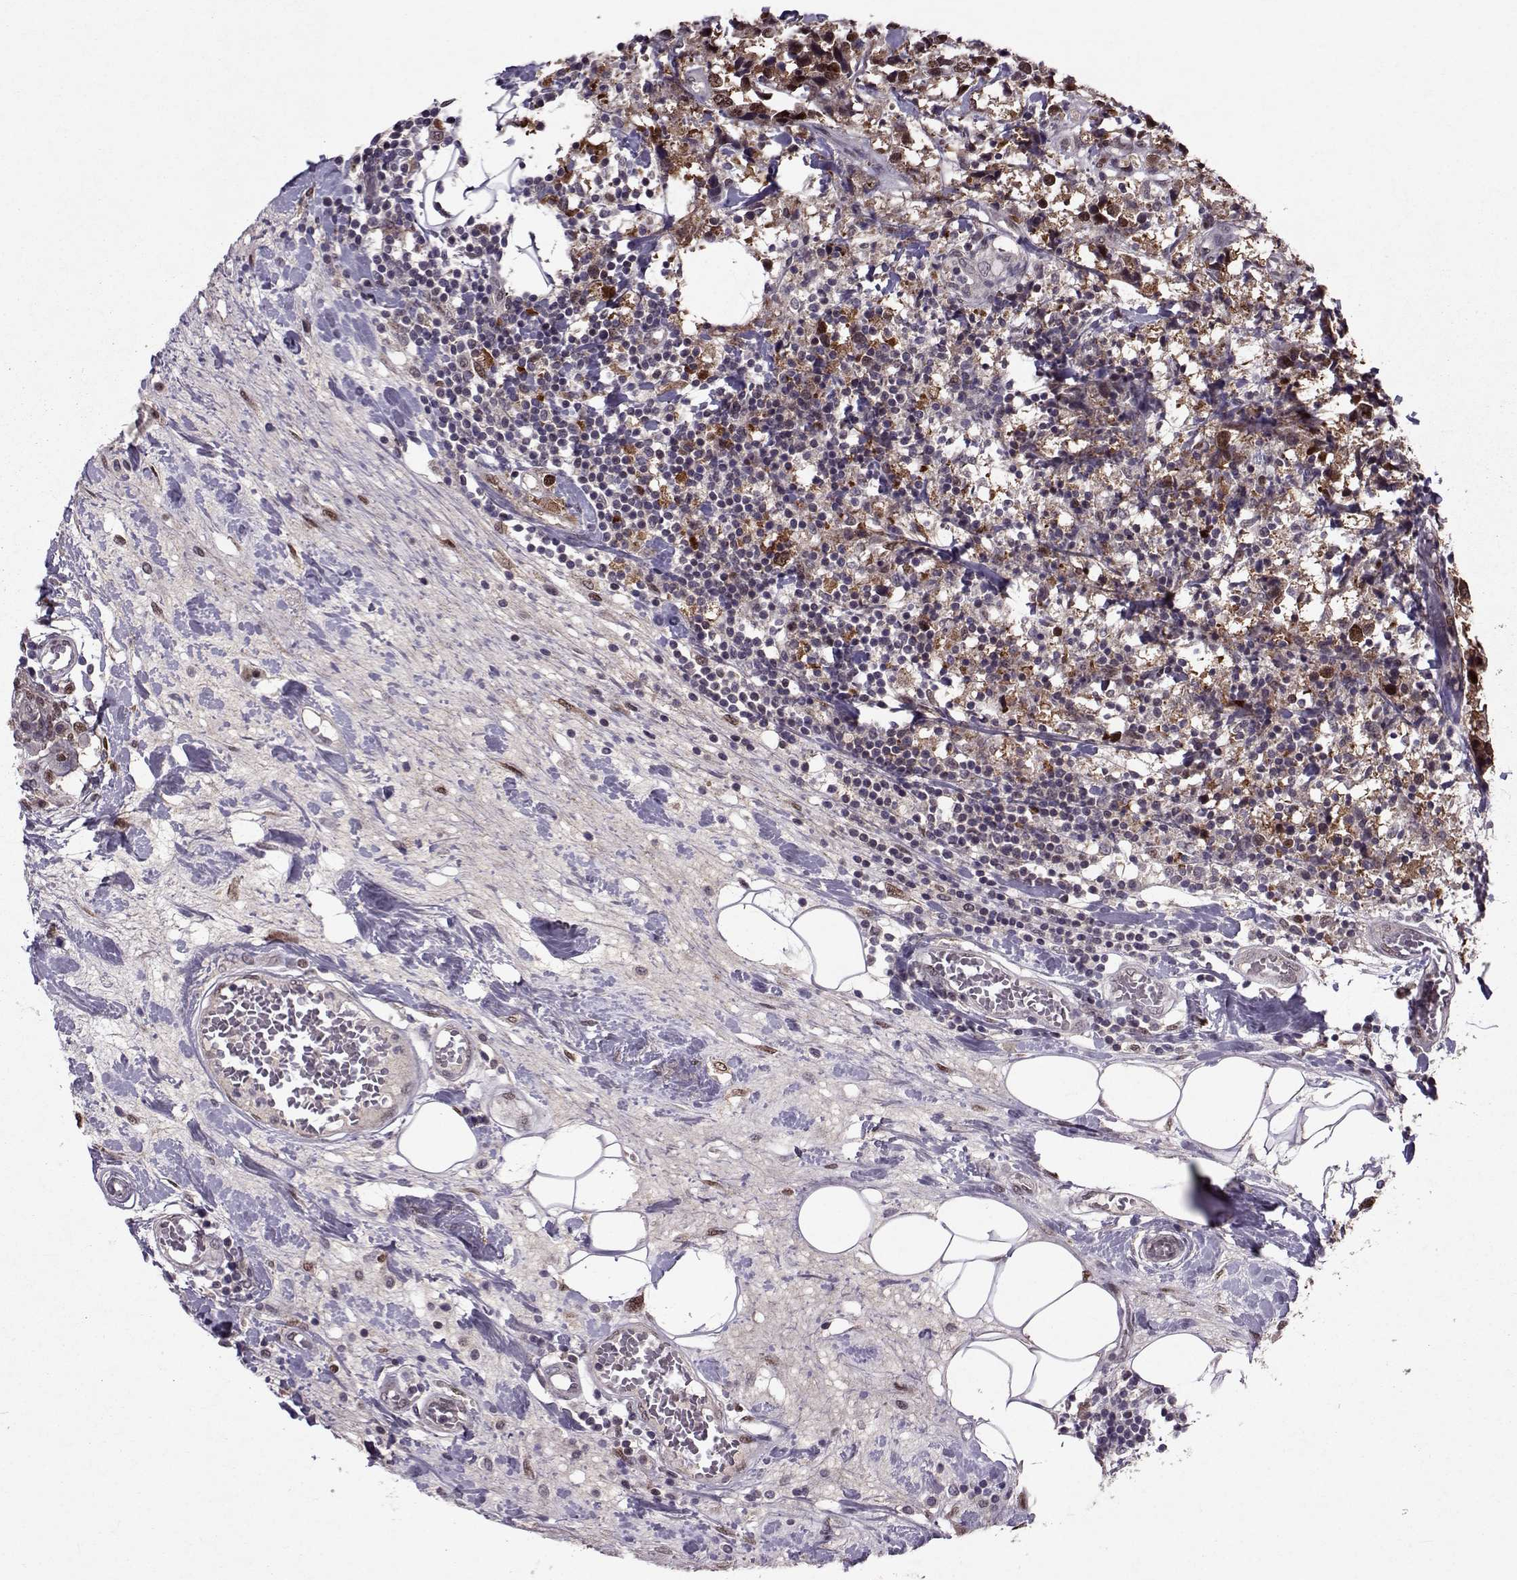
{"staining": {"intensity": "strong", "quantity": ">75%", "location": "cytoplasmic/membranous,nuclear"}, "tissue": "breast cancer", "cell_type": "Tumor cells", "image_type": "cancer", "snomed": [{"axis": "morphology", "description": "Lobular carcinoma"}, {"axis": "topography", "description": "Breast"}], "caption": "A histopathology image of breast cancer (lobular carcinoma) stained for a protein demonstrates strong cytoplasmic/membranous and nuclear brown staining in tumor cells. The protein is shown in brown color, while the nuclei are stained blue.", "gene": "CDK4", "patient": {"sex": "female", "age": 59}}